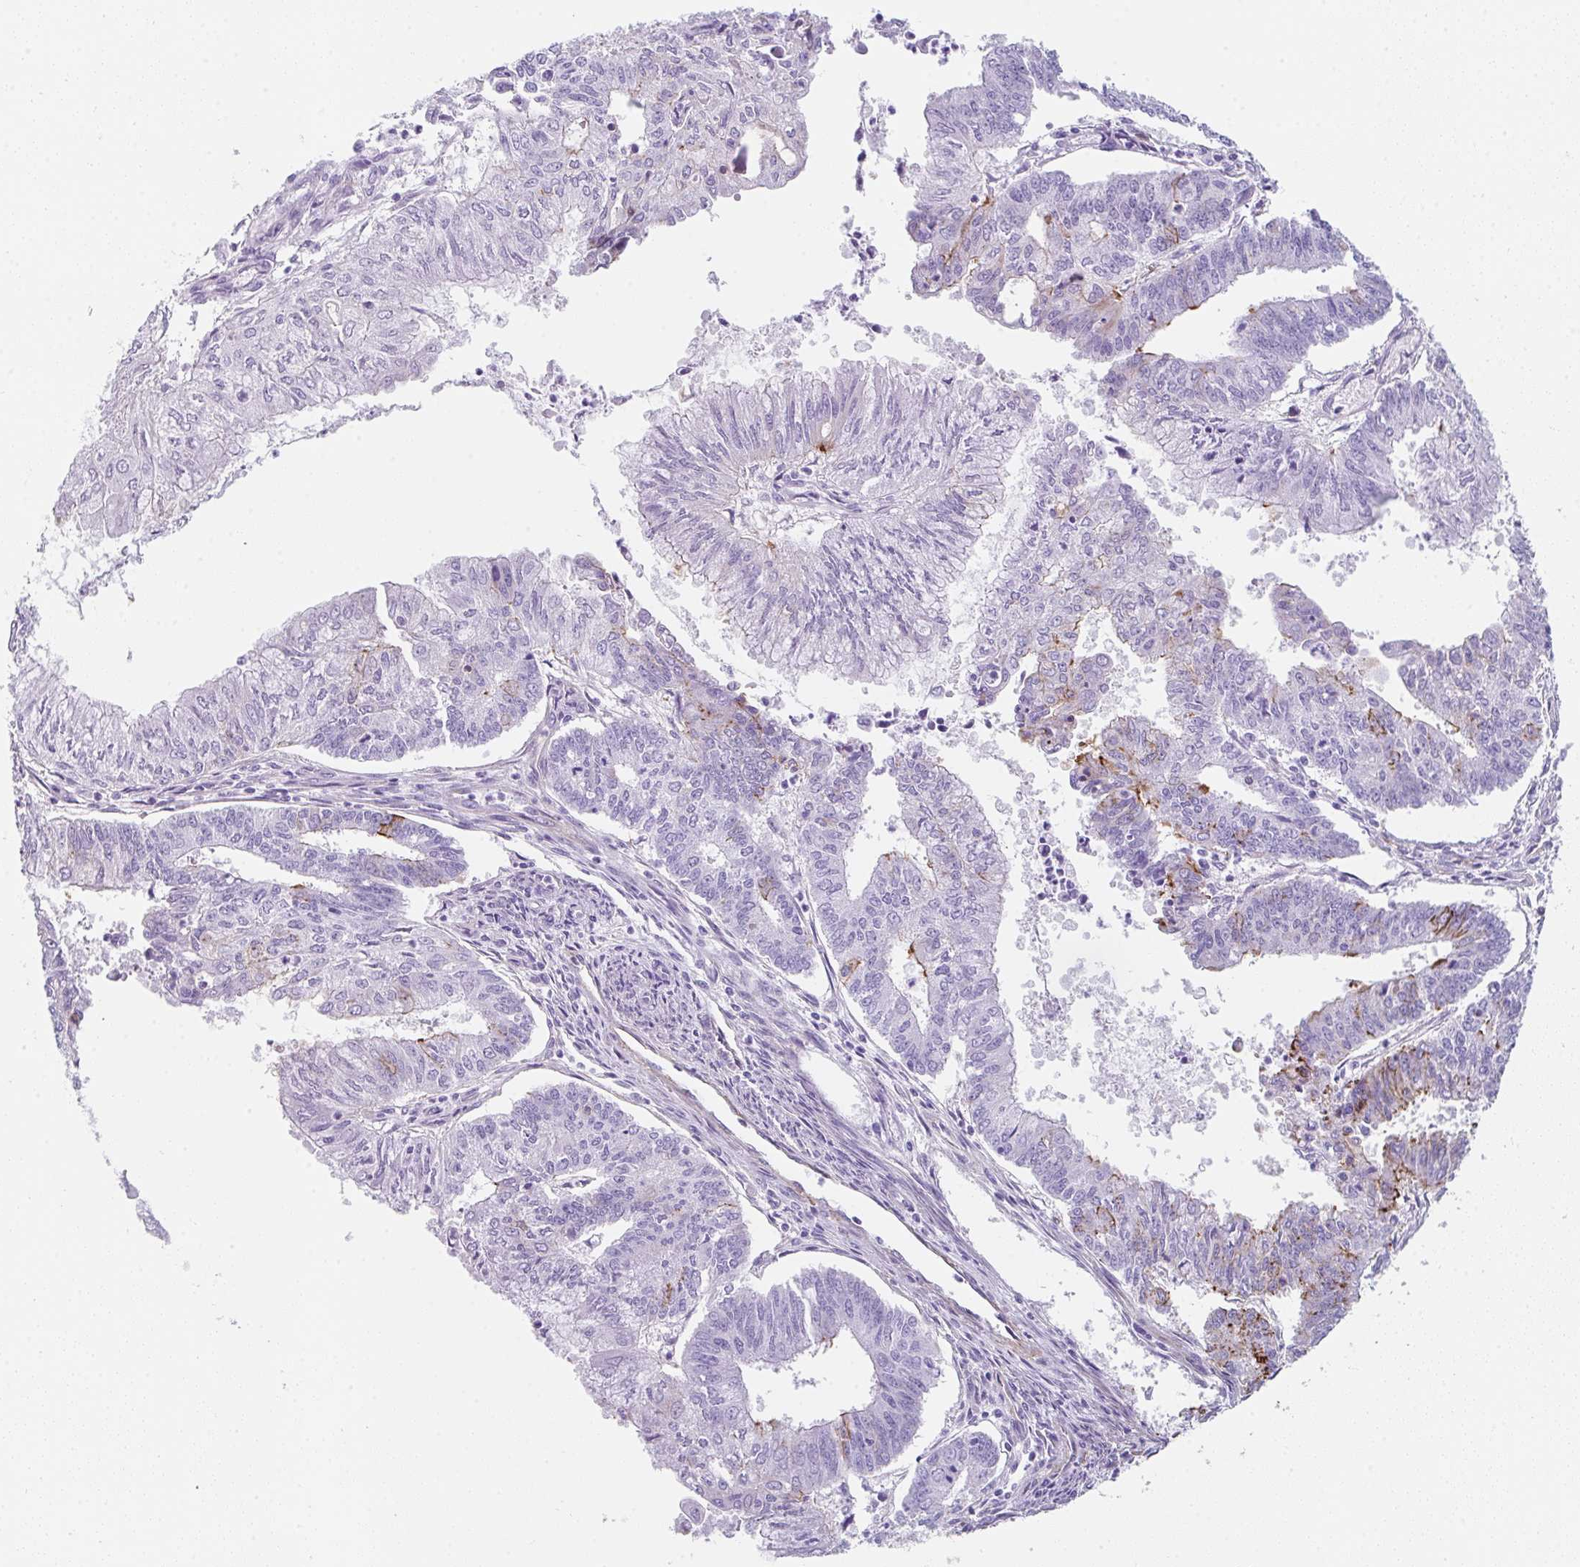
{"staining": {"intensity": "strong", "quantity": "25%-75%", "location": "cytoplasmic/membranous"}, "tissue": "endometrial cancer", "cell_type": "Tumor cells", "image_type": "cancer", "snomed": [{"axis": "morphology", "description": "Adenocarcinoma, NOS"}, {"axis": "topography", "description": "Endometrium"}], "caption": "A brown stain highlights strong cytoplasmic/membranous expression of a protein in human endometrial adenocarcinoma tumor cells.", "gene": "DBN1", "patient": {"sex": "female", "age": 61}}